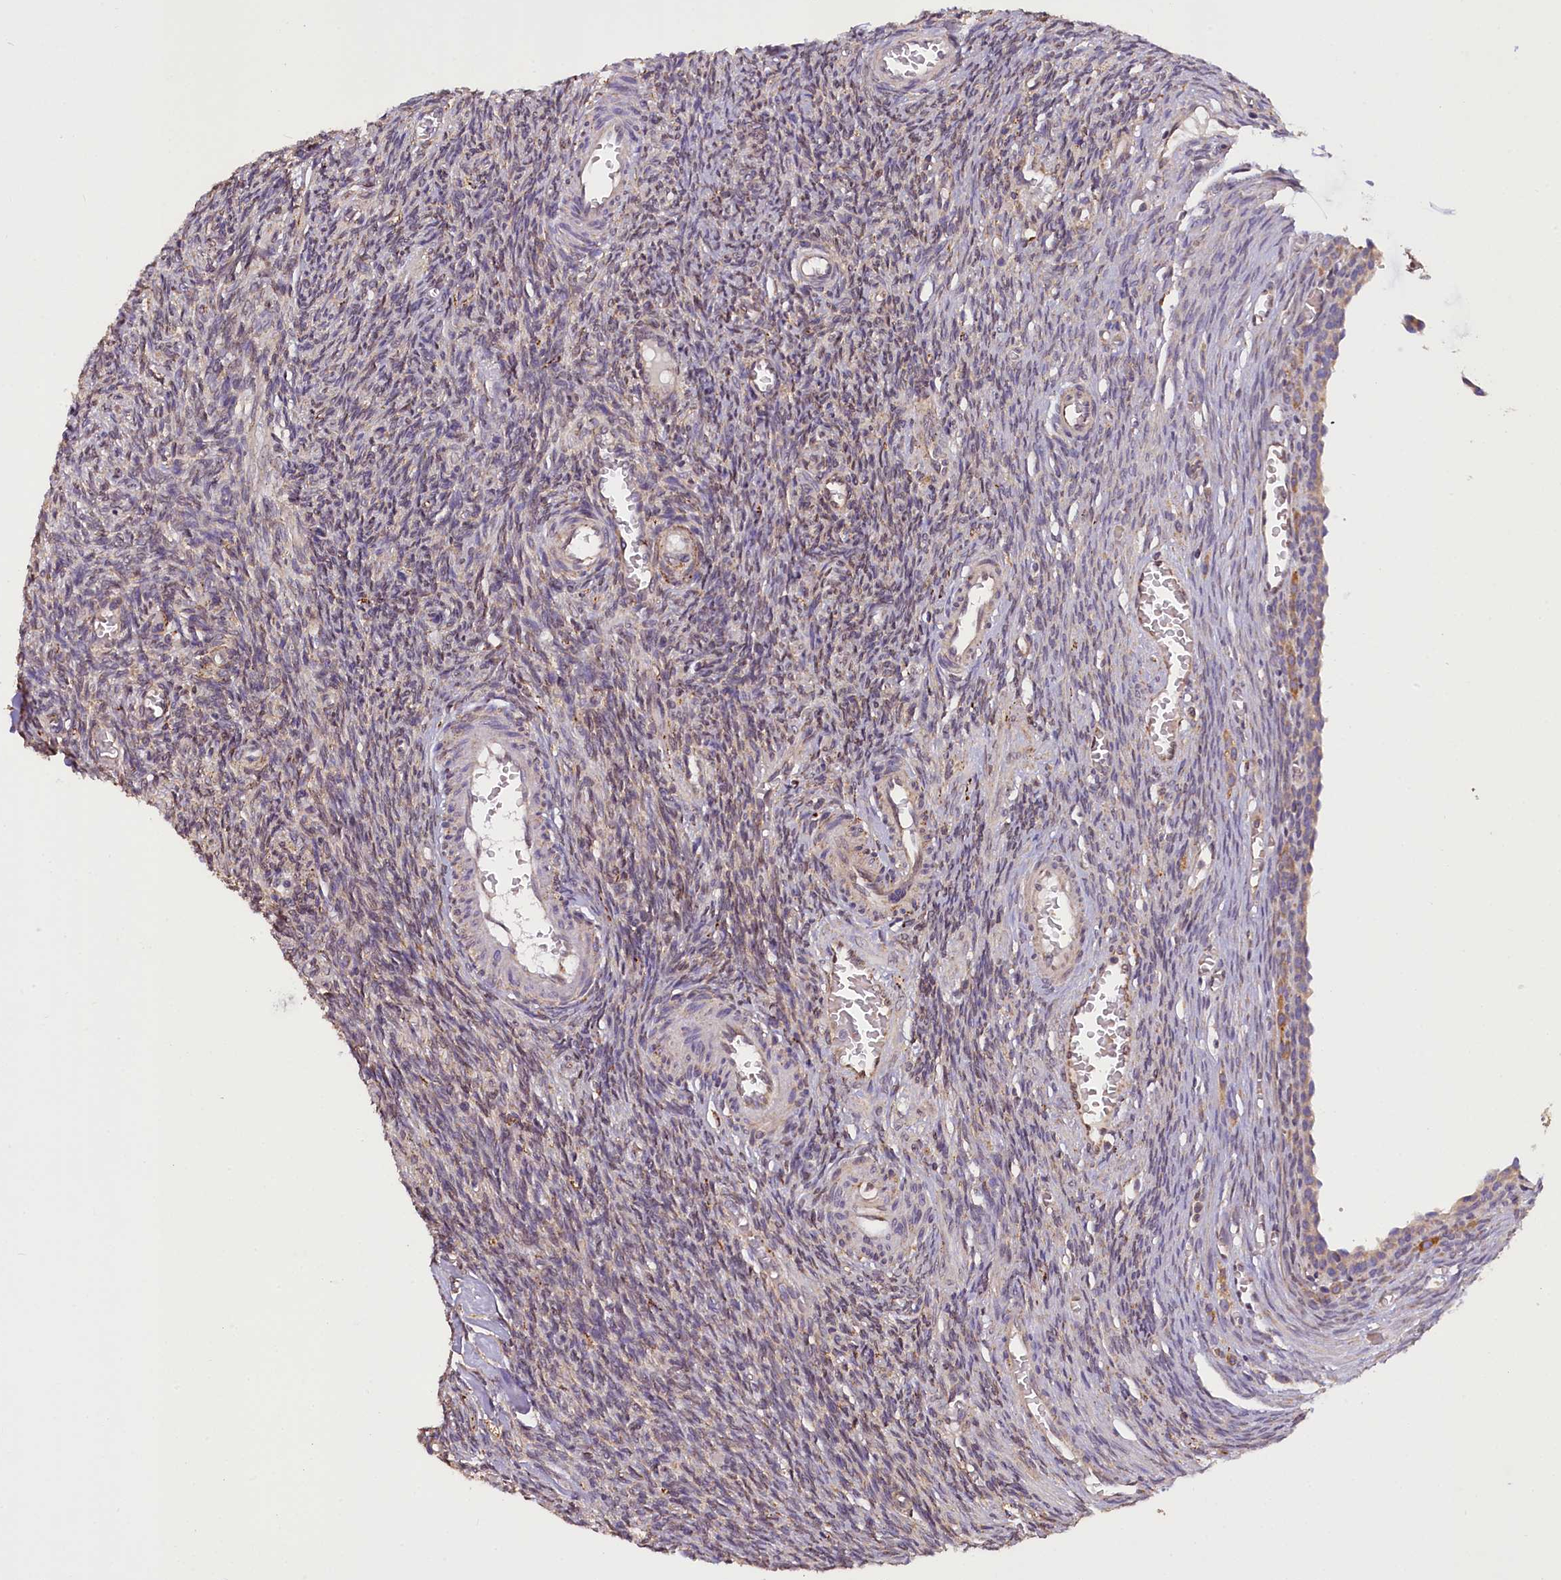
{"staining": {"intensity": "weak", "quantity": "25%-75%", "location": "cytoplasmic/membranous"}, "tissue": "ovary", "cell_type": "Ovarian stroma cells", "image_type": "normal", "snomed": [{"axis": "morphology", "description": "Normal tissue, NOS"}, {"axis": "topography", "description": "Ovary"}], "caption": "This micrograph demonstrates IHC staining of normal human ovary, with low weak cytoplasmic/membranous staining in about 25%-75% of ovarian stroma cells.", "gene": "SUPV3L1", "patient": {"sex": "female", "age": 27}}